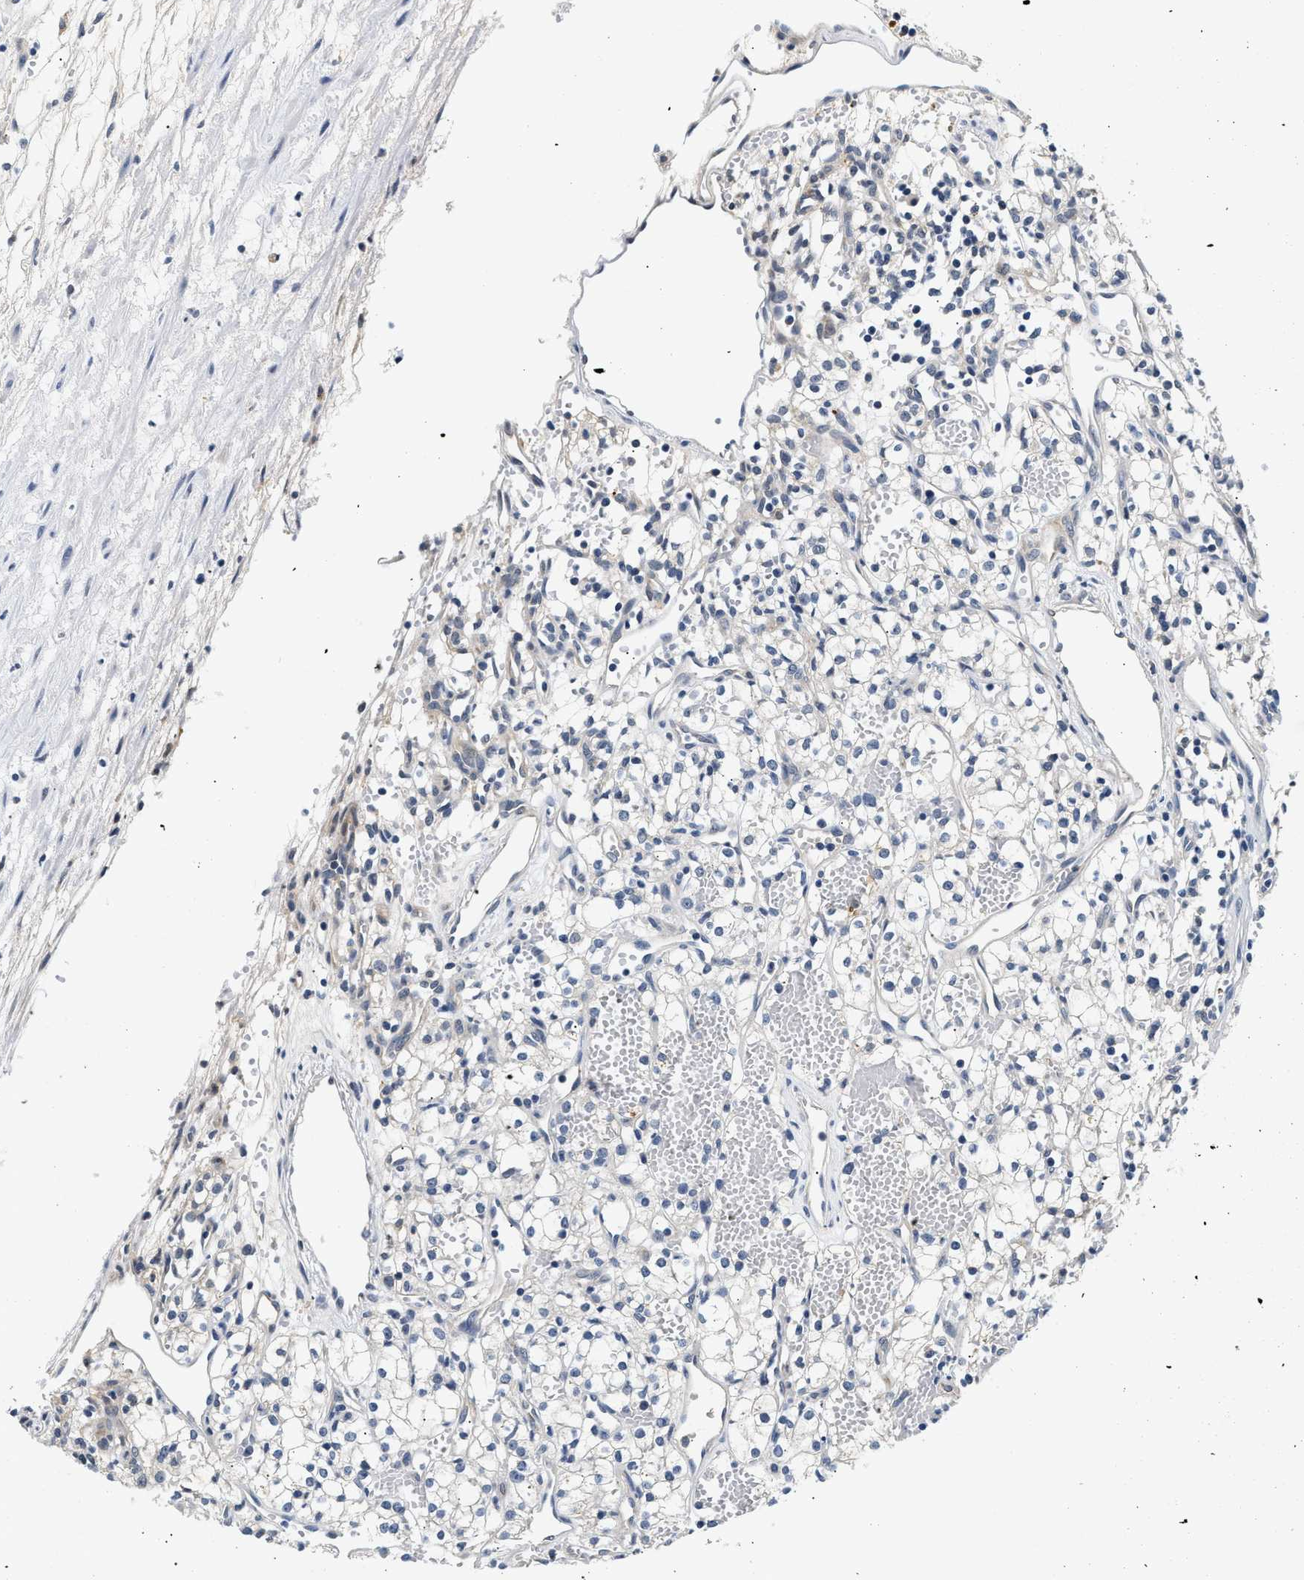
{"staining": {"intensity": "negative", "quantity": "none", "location": "none"}, "tissue": "renal cancer", "cell_type": "Tumor cells", "image_type": "cancer", "snomed": [{"axis": "morphology", "description": "Adenocarcinoma, NOS"}, {"axis": "topography", "description": "Kidney"}], "caption": "This is a histopathology image of immunohistochemistry staining of renal cancer, which shows no staining in tumor cells.", "gene": "MED22", "patient": {"sex": "male", "age": 59}}